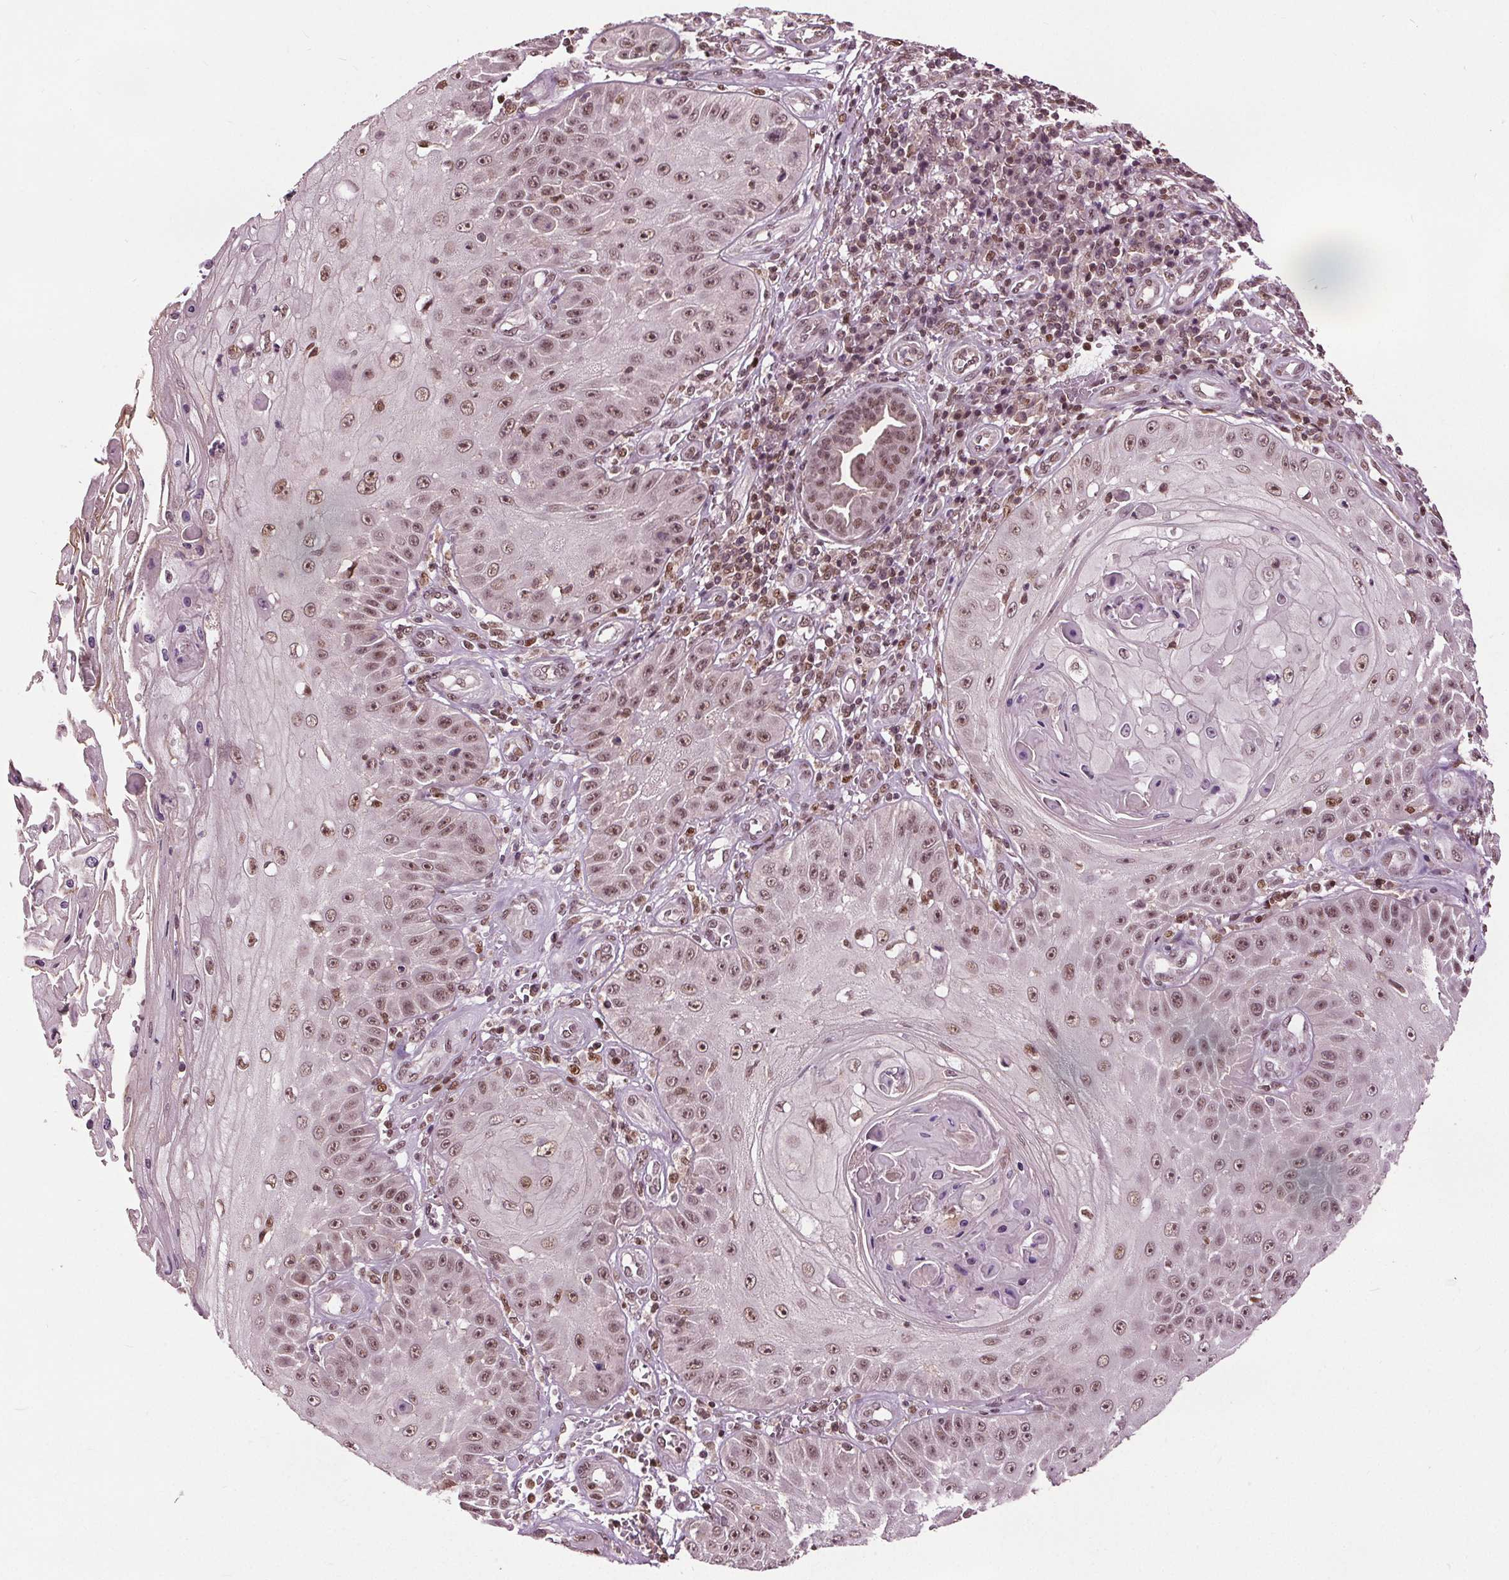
{"staining": {"intensity": "moderate", "quantity": ">75%", "location": "nuclear"}, "tissue": "skin cancer", "cell_type": "Tumor cells", "image_type": "cancer", "snomed": [{"axis": "morphology", "description": "Squamous cell carcinoma, NOS"}, {"axis": "topography", "description": "Skin"}], "caption": "The histopathology image displays a brown stain indicating the presence of a protein in the nuclear of tumor cells in squamous cell carcinoma (skin).", "gene": "DDX11", "patient": {"sex": "male", "age": 70}}